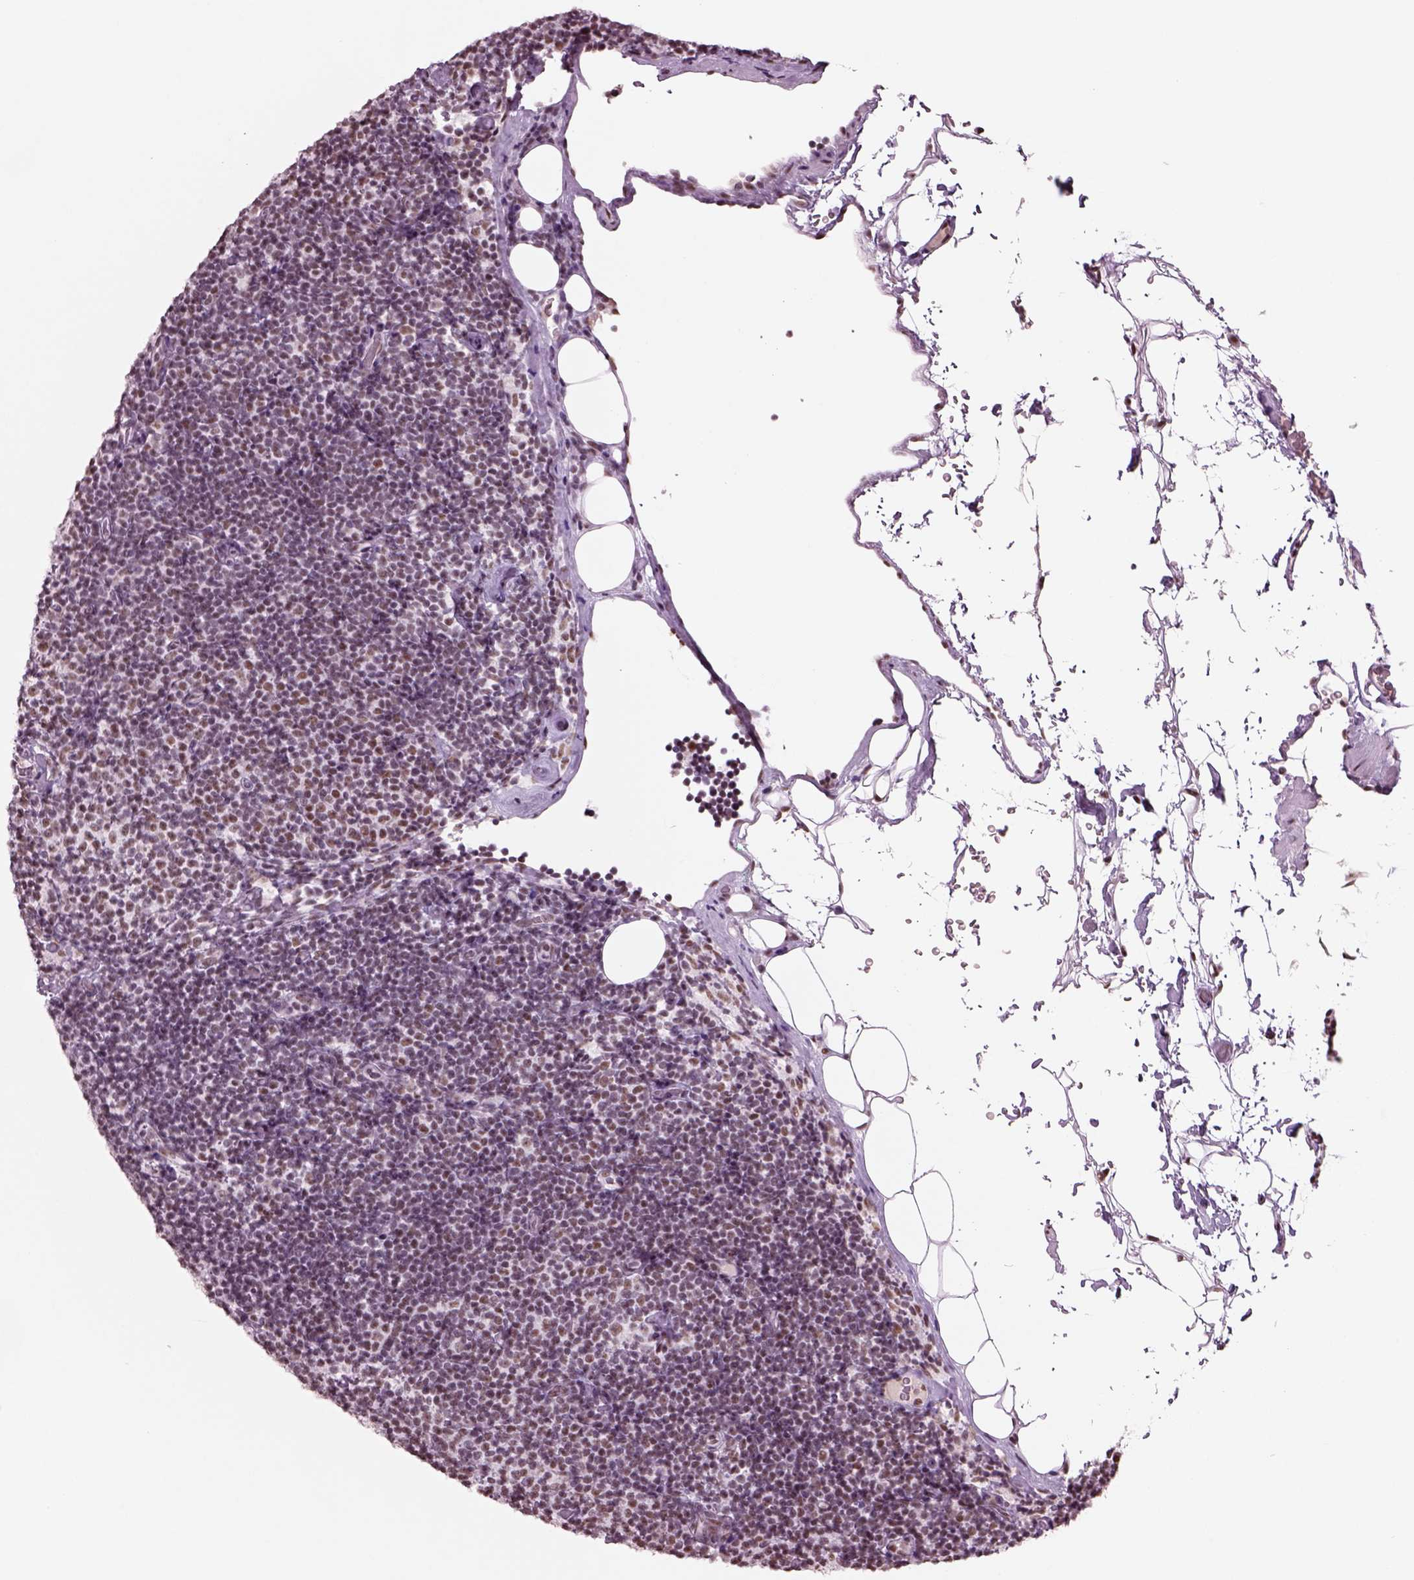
{"staining": {"intensity": "weak", "quantity": "<25%", "location": "nuclear"}, "tissue": "lymphoma", "cell_type": "Tumor cells", "image_type": "cancer", "snomed": [{"axis": "morphology", "description": "Malignant lymphoma, non-Hodgkin's type, Low grade"}, {"axis": "topography", "description": "Lymph node"}], "caption": "This is an immunohistochemistry photomicrograph of lymphoma. There is no expression in tumor cells.", "gene": "SEPHS1", "patient": {"sex": "male", "age": 81}}